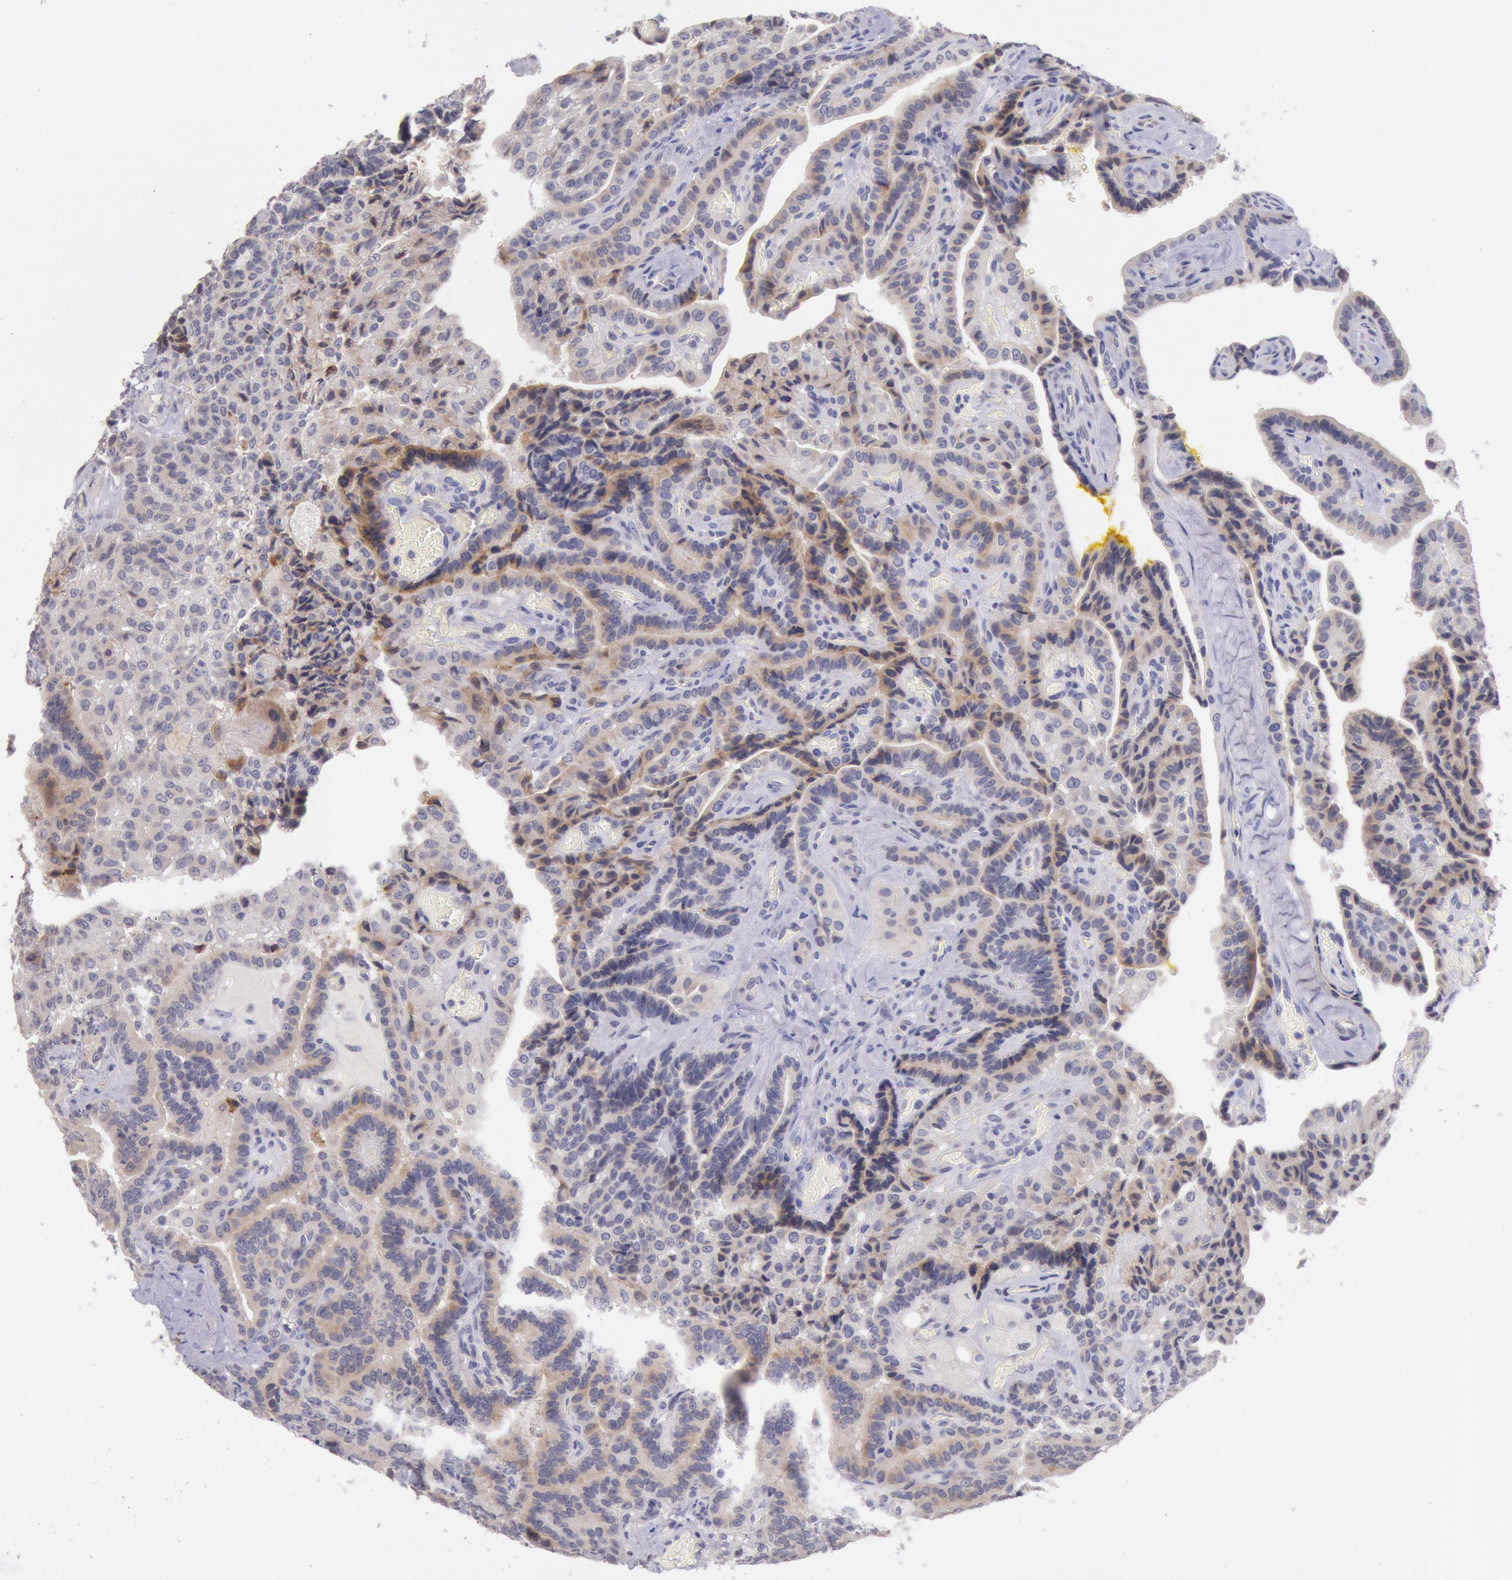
{"staining": {"intensity": "weak", "quantity": "25%-75%", "location": "cytoplasmic/membranous"}, "tissue": "thyroid cancer", "cell_type": "Tumor cells", "image_type": "cancer", "snomed": [{"axis": "morphology", "description": "Papillary adenocarcinoma, NOS"}, {"axis": "topography", "description": "Thyroid gland"}], "caption": "A histopathology image of human thyroid papillary adenocarcinoma stained for a protein demonstrates weak cytoplasmic/membranous brown staining in tumor cells.", "gene": "GAL3ST1", "patient": {"sex": "male", "age": 87}}